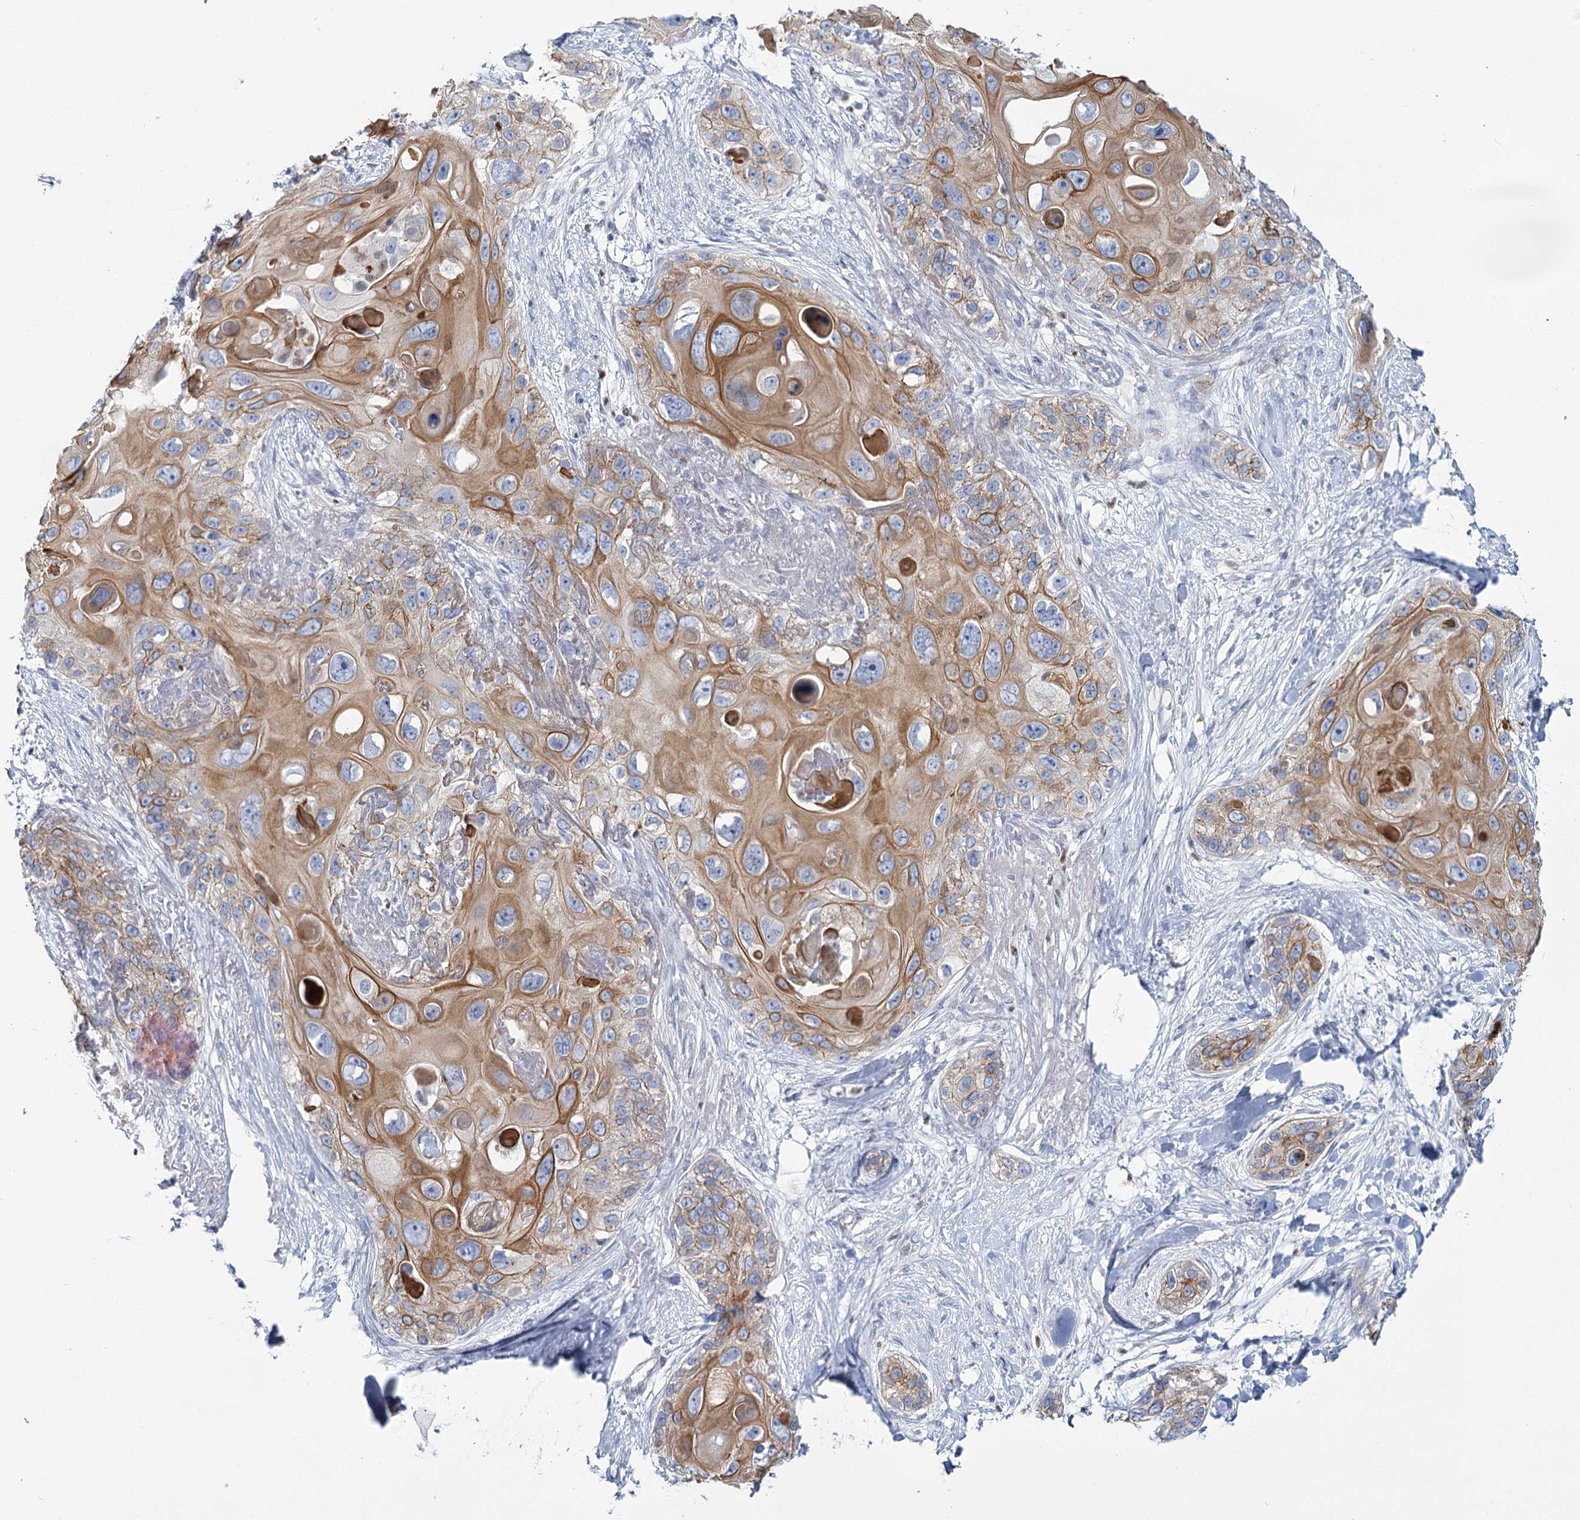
{"staining": {"intensity": "moderate", "quantity": ">75%", "location": "cytoplasmic/membranous"}, "tissue": "skin cancer", "cell_type": "Tumor cells", "image_type": "cancer", "snomed": [{"axis": "morphology", "description": "Normal tissue, NOS"}, {"axis": "morphology", "description": "Squamous cell carcinoma, NOS"}, {"axis": "topography", "description": "Skin"}], "caption": "Skin cancer stained with immunohistochemistry shows moderate cytoplasmic/membranous positivity in about >75% of tumor cells. Immunohistochemistry (ihc) stains the protein in brown and the nuclei are stained blue.", "gene": "IGSF3", "patient": {"sex": "male", "age": 72}}